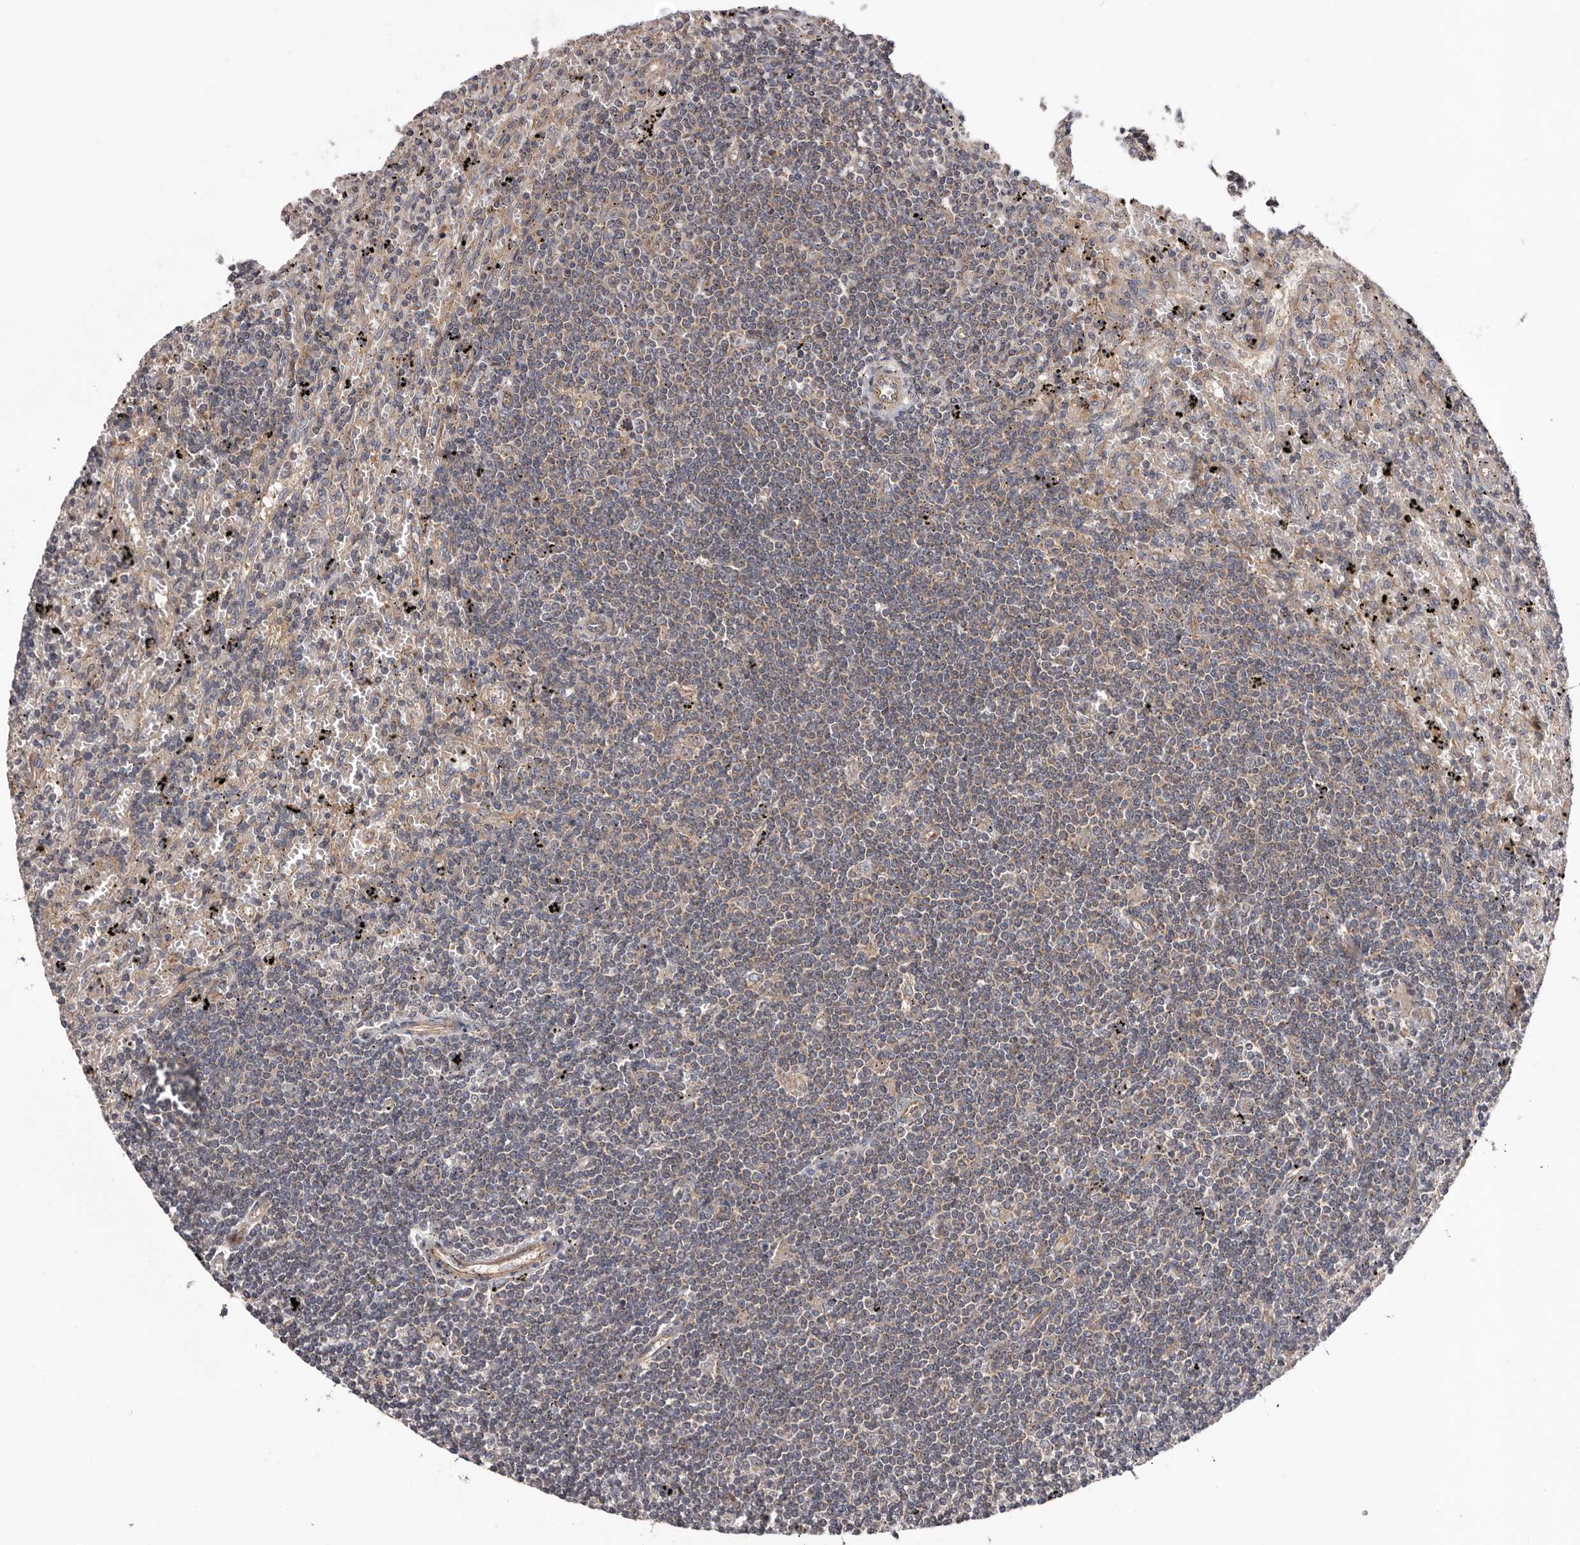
{"staining": {"intensity": "negative", "quantity": "none", "location": "none"}, "tissue": "lymphoma", "cell_type": "Tumor cells", "image_type": "cancer", "snomed": [{"axis": "morphology", "description": "Malignant lymphoma, non-Hodgkin's type, Low grade"}, {"axis": "topography", "description": "Spleen"}], "caption": "This is an immunohistochemistry histopathology image of malignant lymphoma, non-Hodgkin's type (low-grade). There is no staining in tumor cells.", "gene": "VPS37A", "patient": {"sex": "male", "age": 76}}